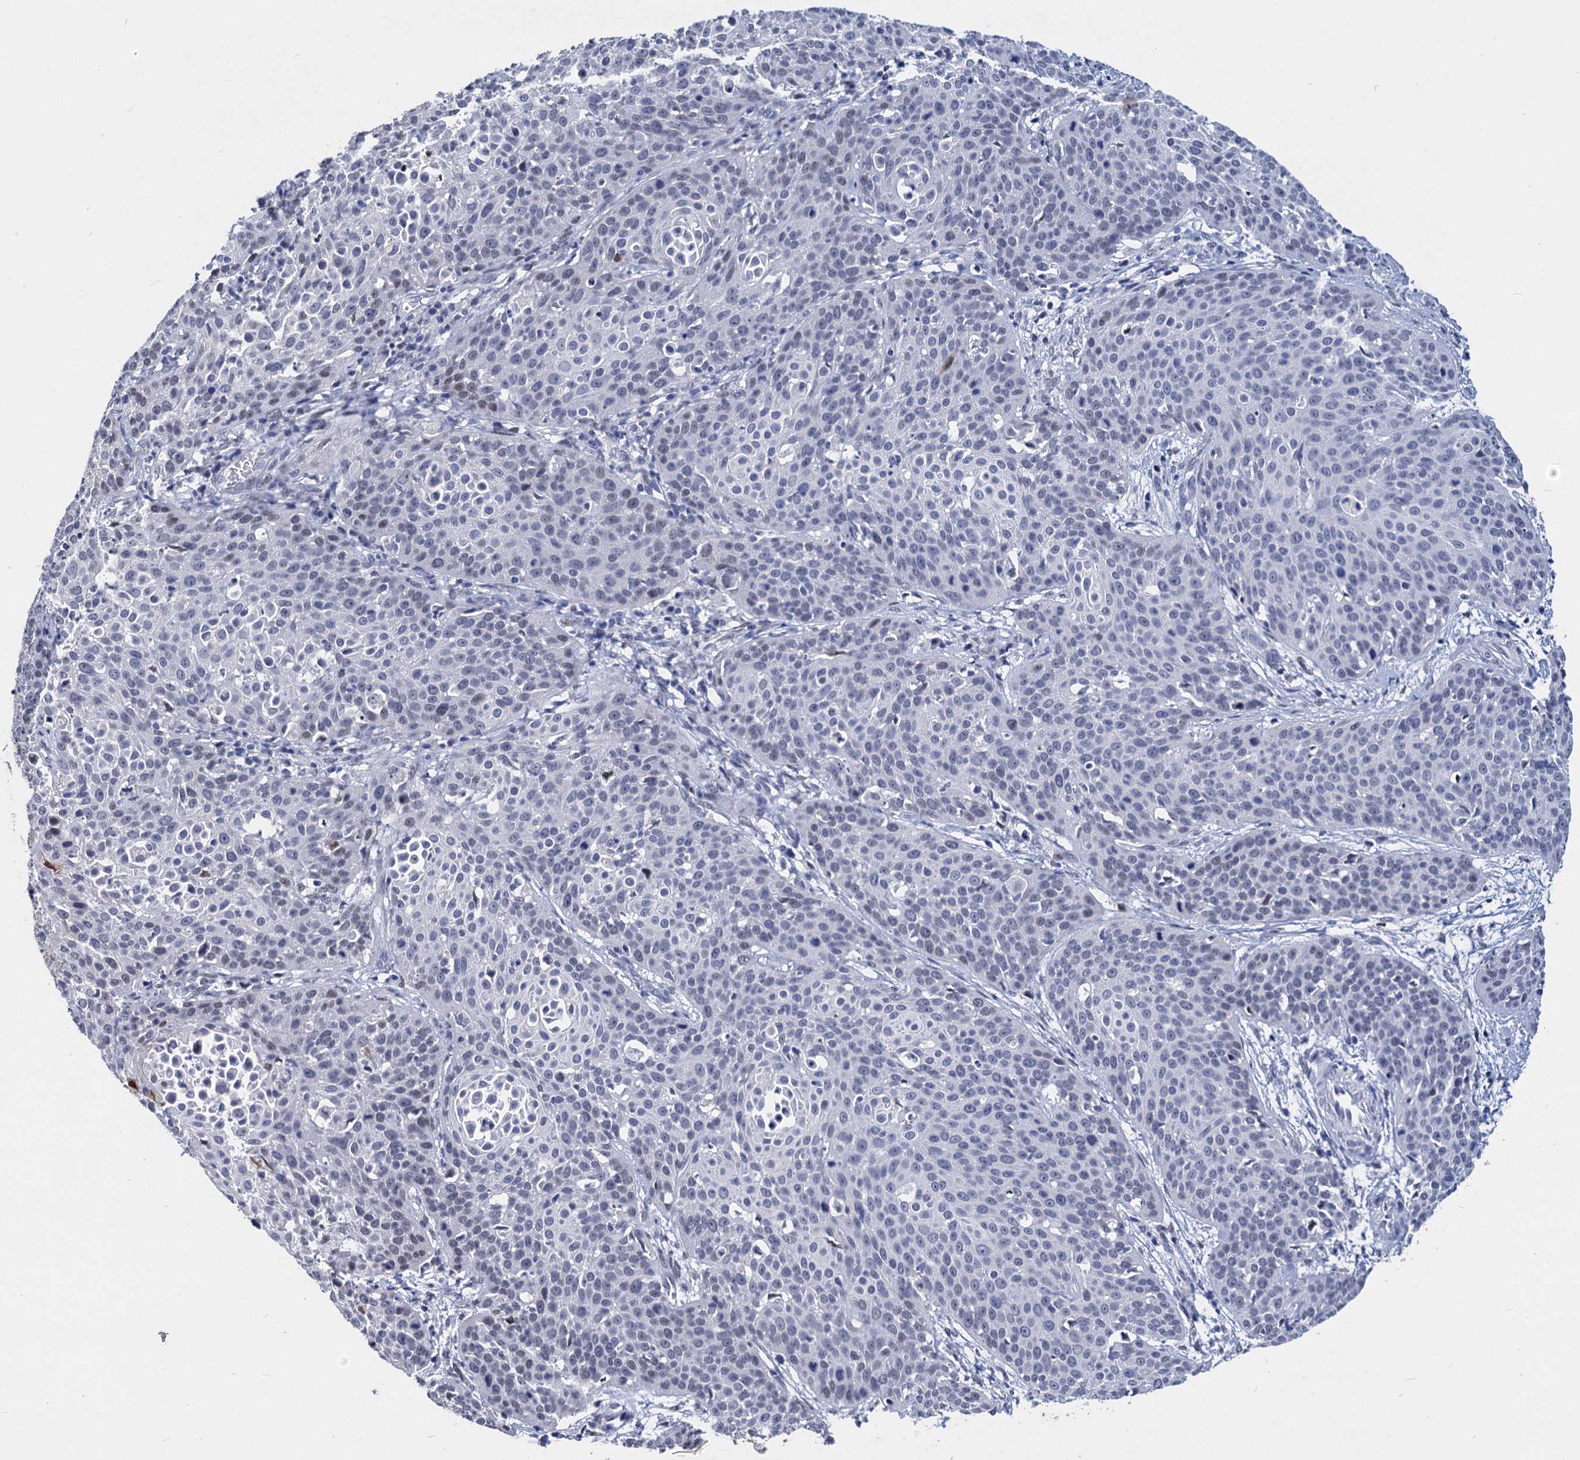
{"staining": {"intensity": "negative", "quantity": "none", "location": "none"}, "tissue": "cervical cancer", "cell_type": "Tumor cells", "image_type": "cancer", "snomed": [{"axis": "morphology", "description": "Squamous cell carcinoma, NOS"}, {"axis": "topography", "description": "Cervix"}], "caption": "Protein analysis of cervical squamous cell carcinoma displays no significant expression in tumor cells.", "gene": "MAGEA4", "patient": {"sex": "female", "age": 38}}